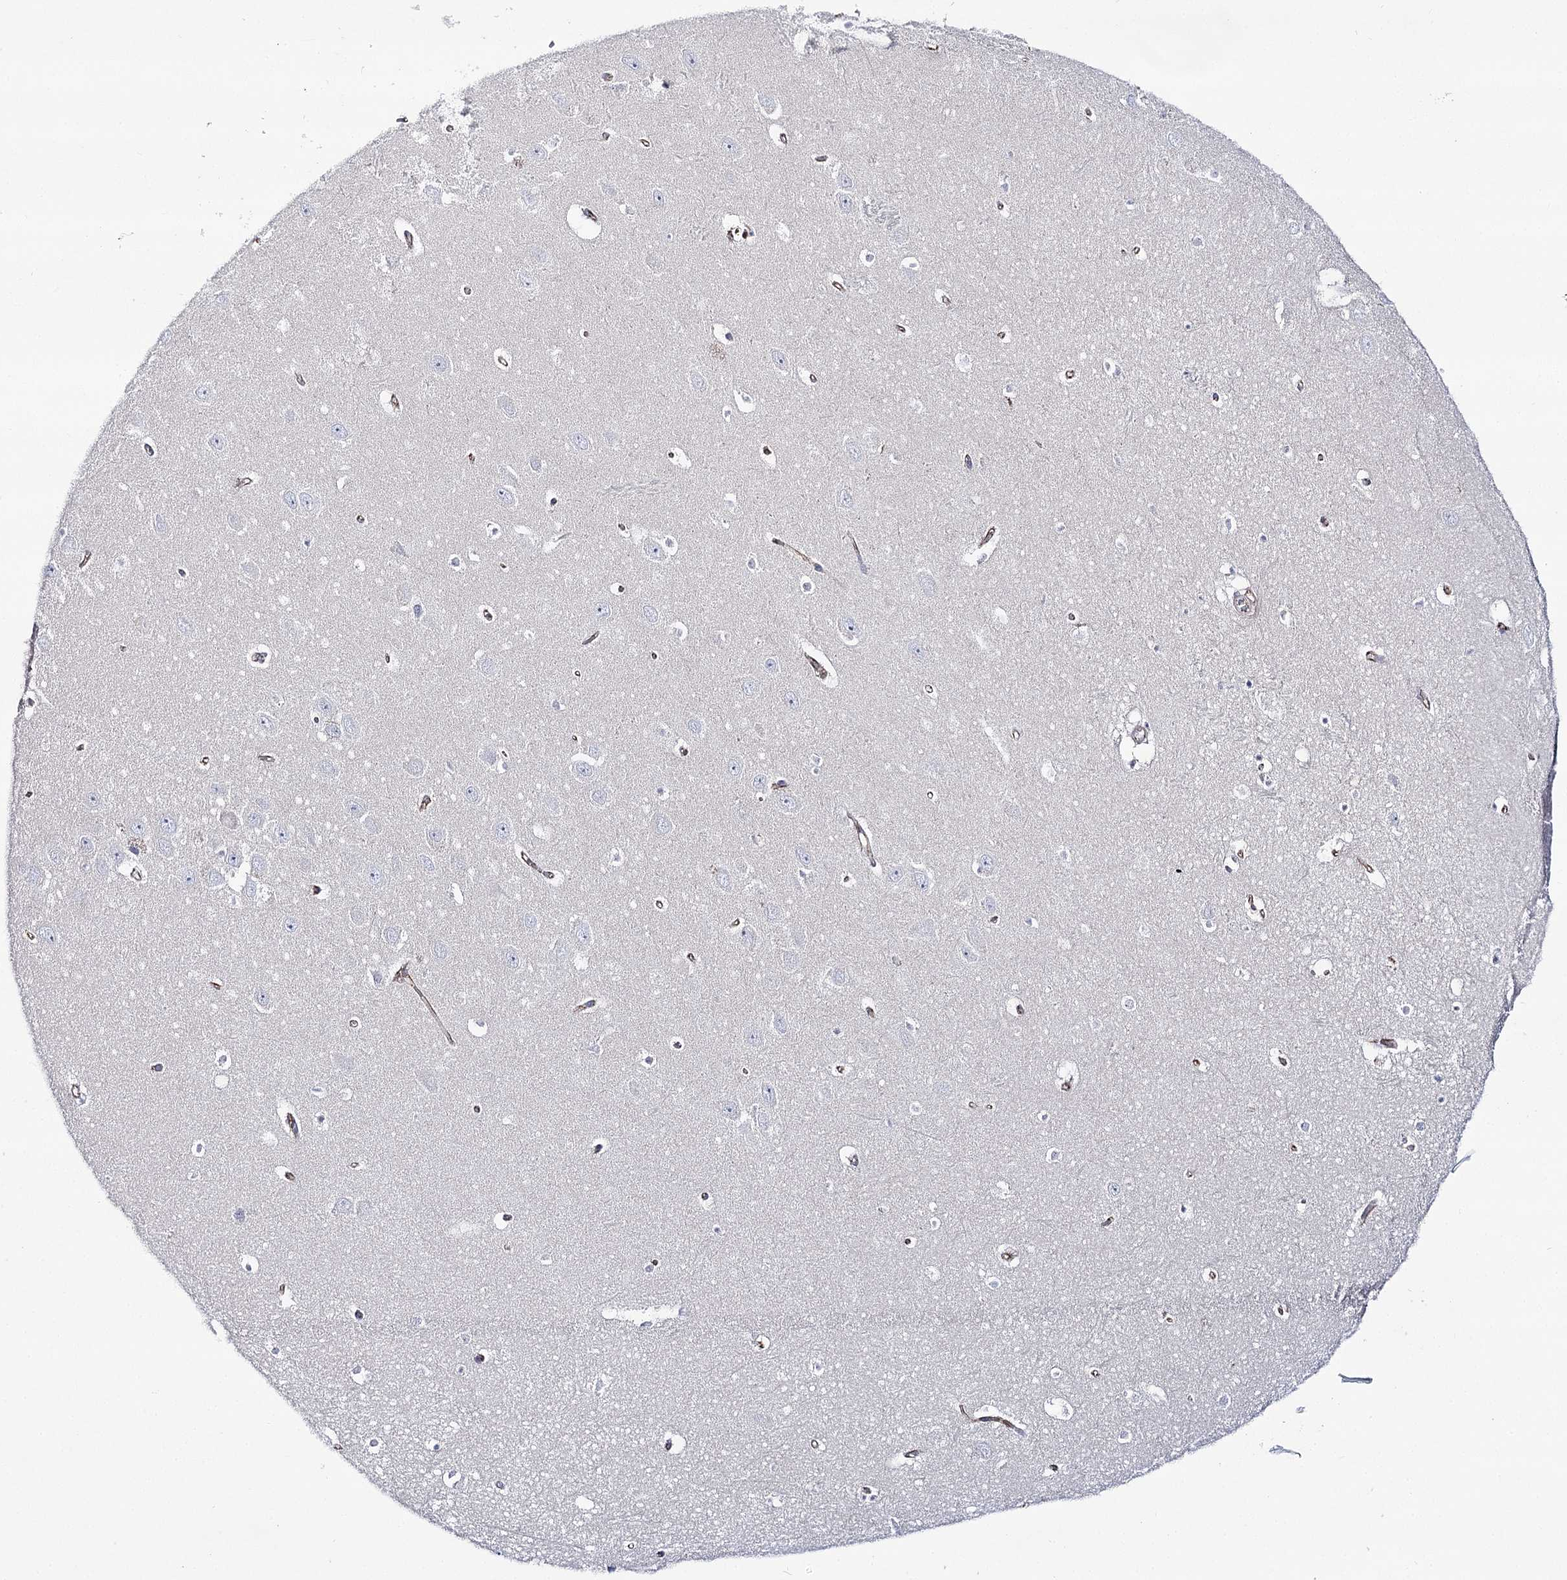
{"staining": {"intensity": "negative", "quantity": "none", "location": "none"}, "tissue": "hippocampus", "cell_type": "Glial cells", "image_type": "normal", "snomed": [{"axis": "morphology", "description": "Normal tissue, NOS"}, {"axis": "topography", "description": "Hippocampus"}], "caption": "IHC histopathology image of benign hippocampus stained for a protein (brown), which demonstrates no staining in glial cells. (DAB (3,3'-diaminobenzidine) IHC with hematoxylin counter stain).", "gene": "NRAP", "patient": {"sex": "female", "age": 64}}